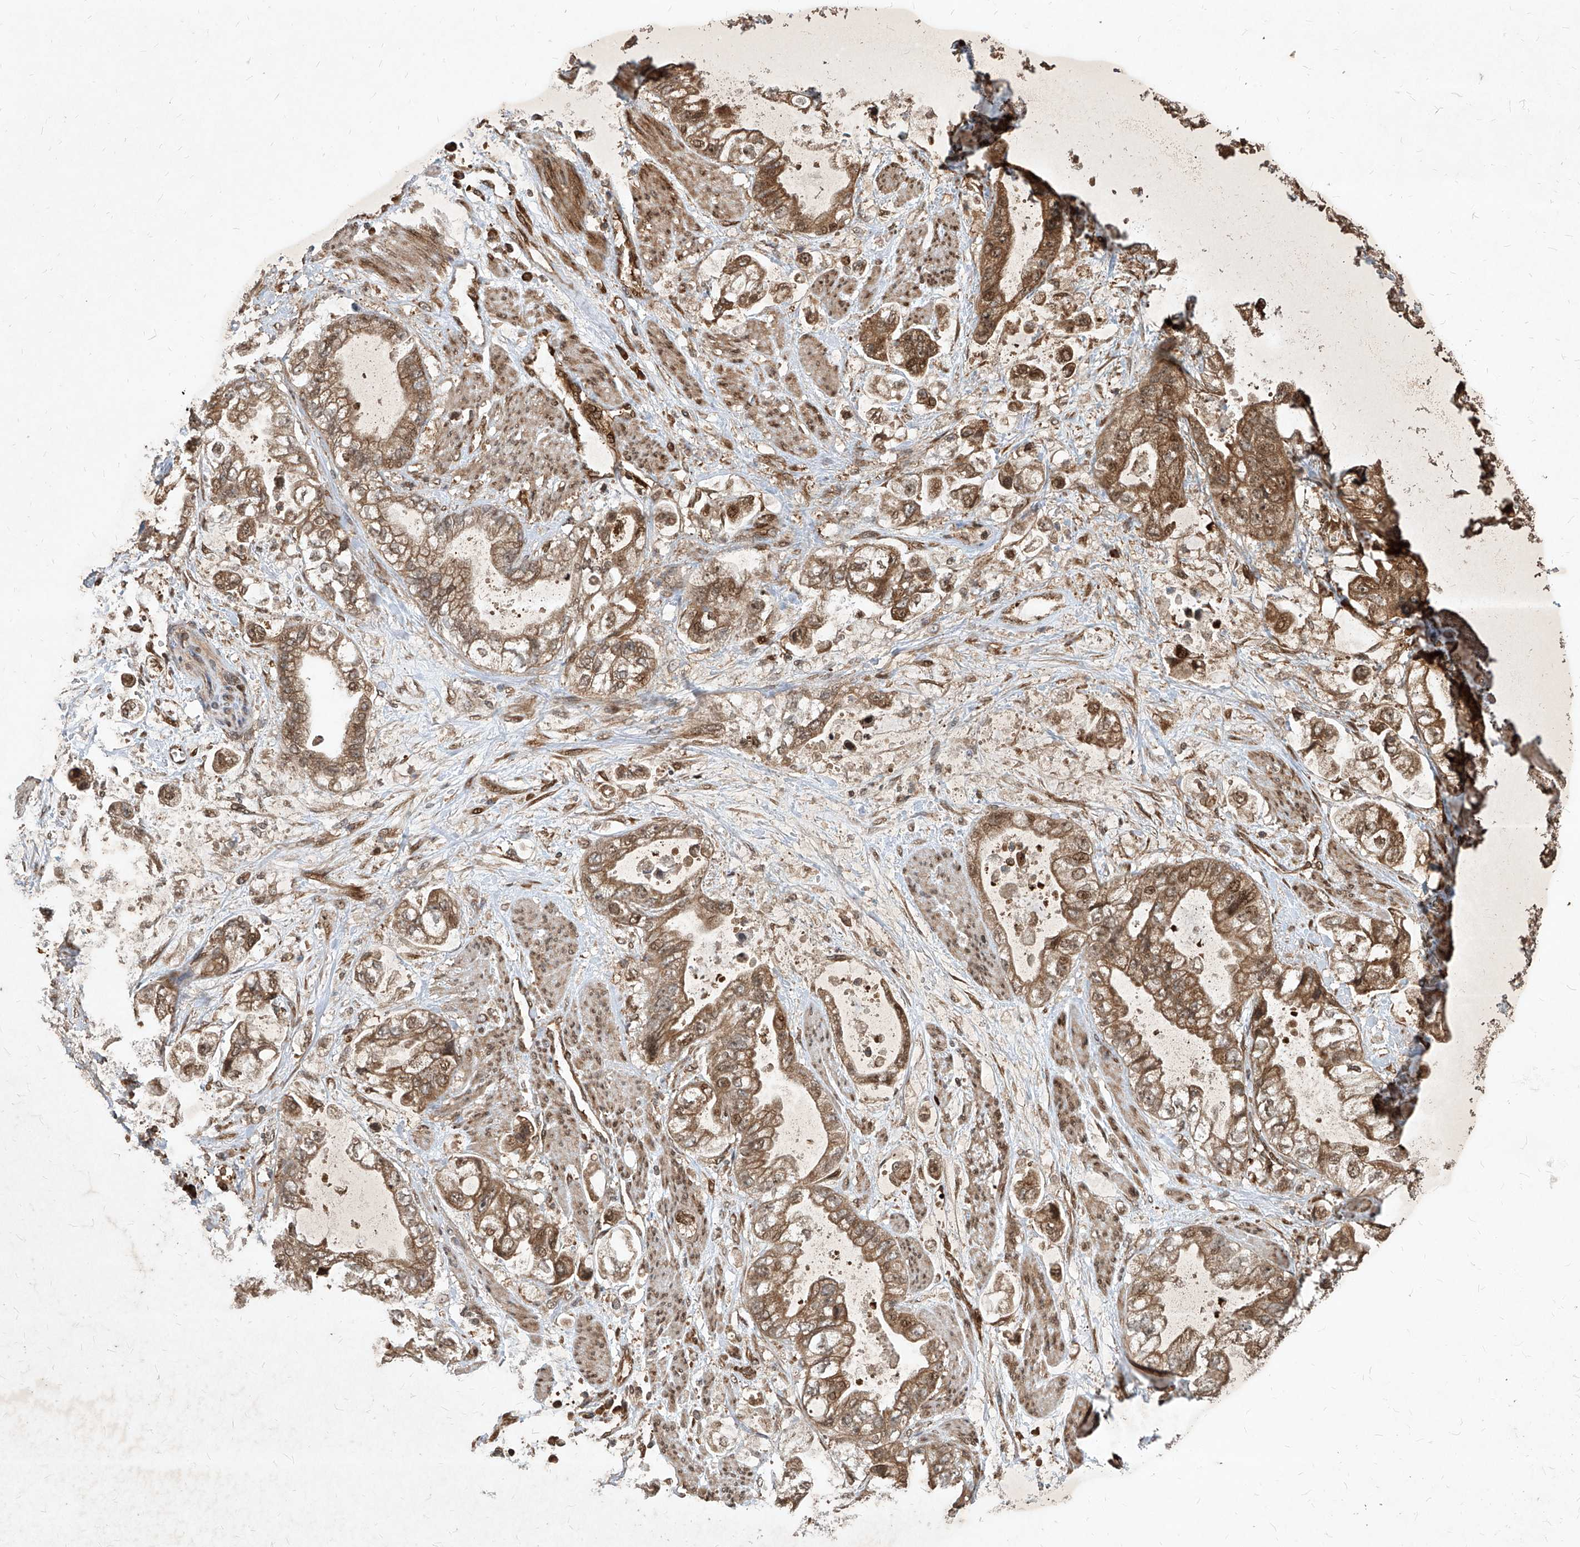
{"staining": {"intensity": "moderate", "quantity": ">75%", "location": "cytoplasmic/membranous,nuclear"}, "tissue": "stomach cancer", "cell_type": "Tumor cells", "image_type": "cancer", "snomed": [{"axis": "morphology", "description": "Adenocarcinoma, NOS"}, {"axis": "topography", "description": "Stomach"}], "caption": "Immunohistochemical staining of human stomach adenocarcinoma shows medium levels of moderate cytoplasmic/membranous and nuclear protein expression in approximately >75% of tumor cells. (IHC, brightfield microscopy, high magnification).", "gene": "MAGED2", "patient": {"sex": "male", "age": 62}}